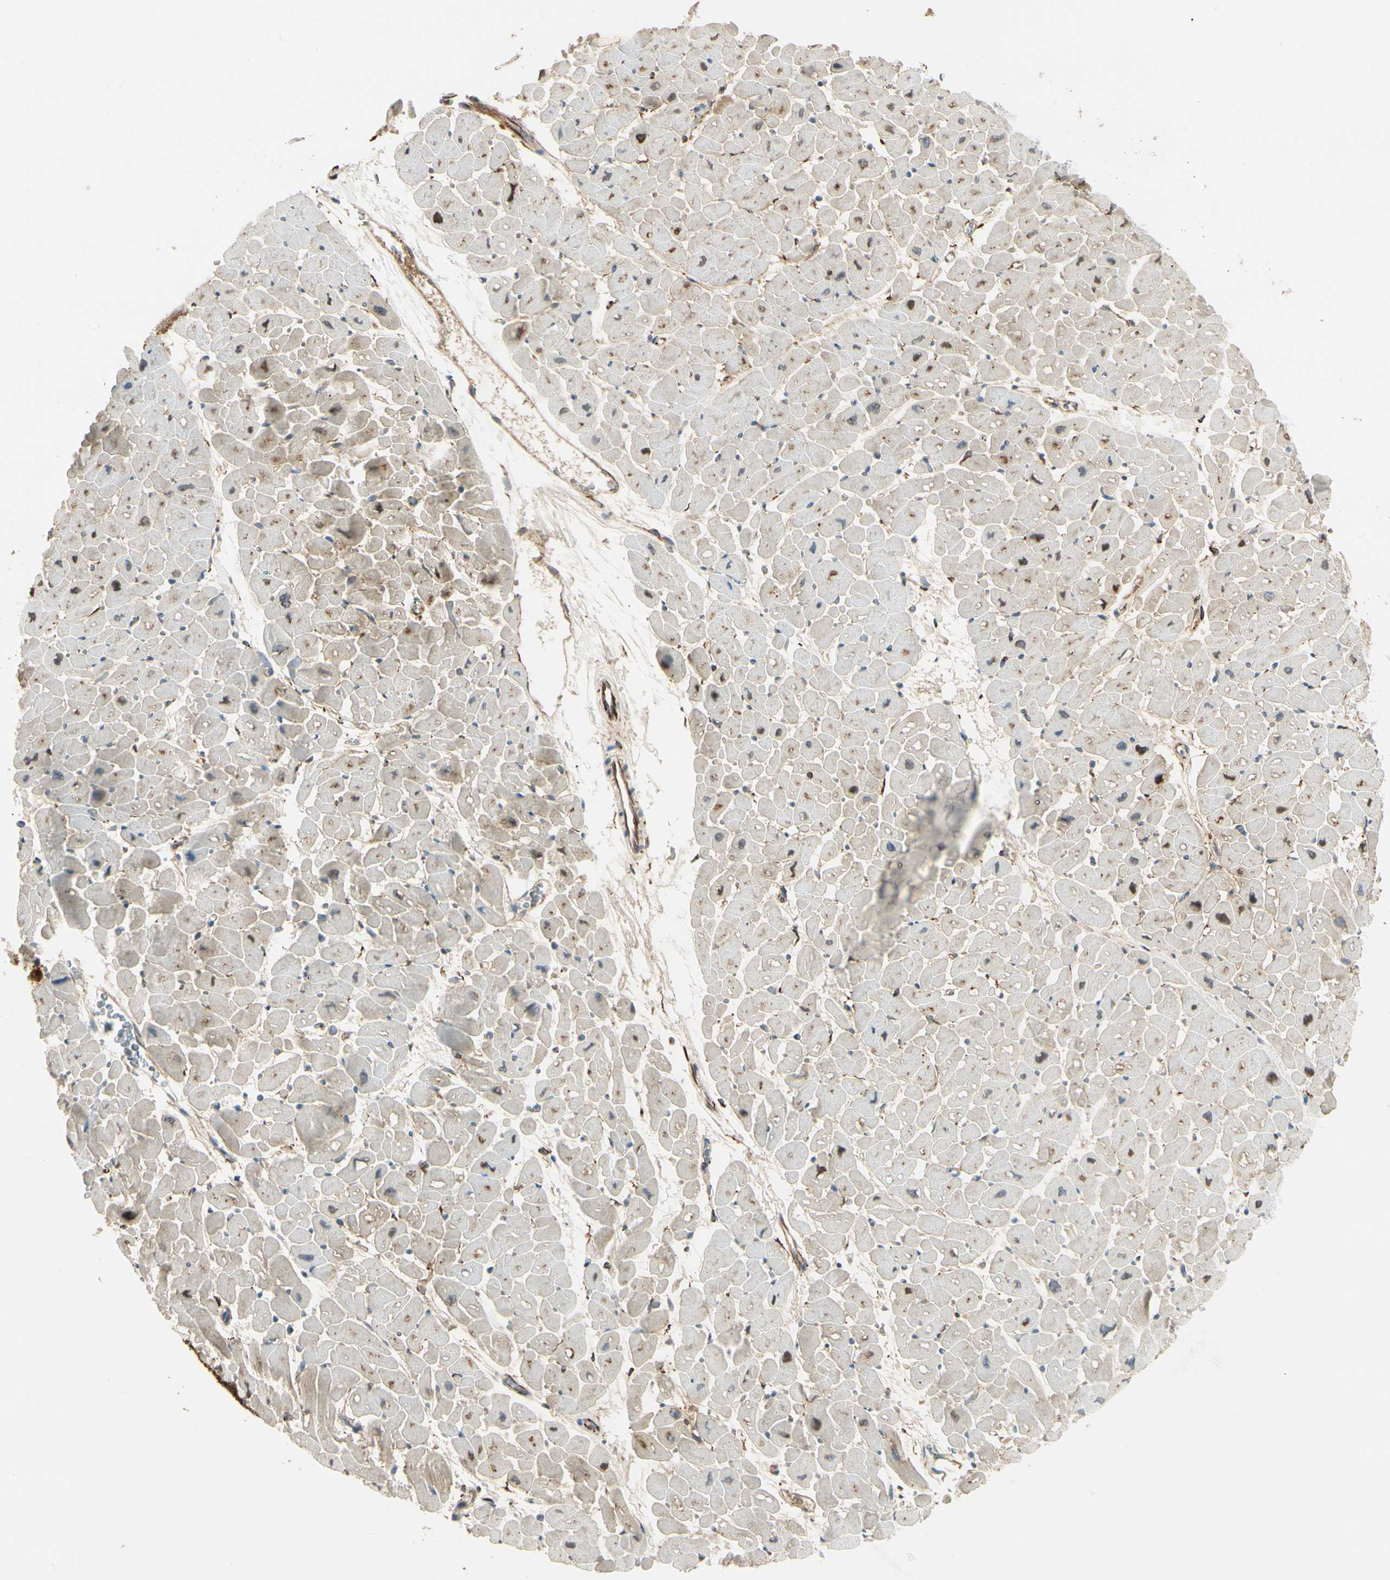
{"staining": {"intensity": "moderate", "quantity": "25%-75%", "location": "cytoplasmic/membranous,nuclear"}, "tissue": "heart muscle", "cell_type": "Cardiomyocytes", "image_type": "normal", "snomed": [{"axis": "morphology", "description": "Normal tissue, NOS"}, {"axis": "topography", "description": "Heart"}], "caption": "High-magnification brightfield microscopy of unremarkable heart muscle stained with DAB (3,3'-diaminobenzidine) (brown) and counterstained with hematoxylin (blue). cardiomyocytes exhibit moderate cytoplasmic/membranous,nuclear positivity is appreciated in approximately25%-75% of cells.", "gene": "FTH1", "patient": {"sex": "male", "age": 45}}